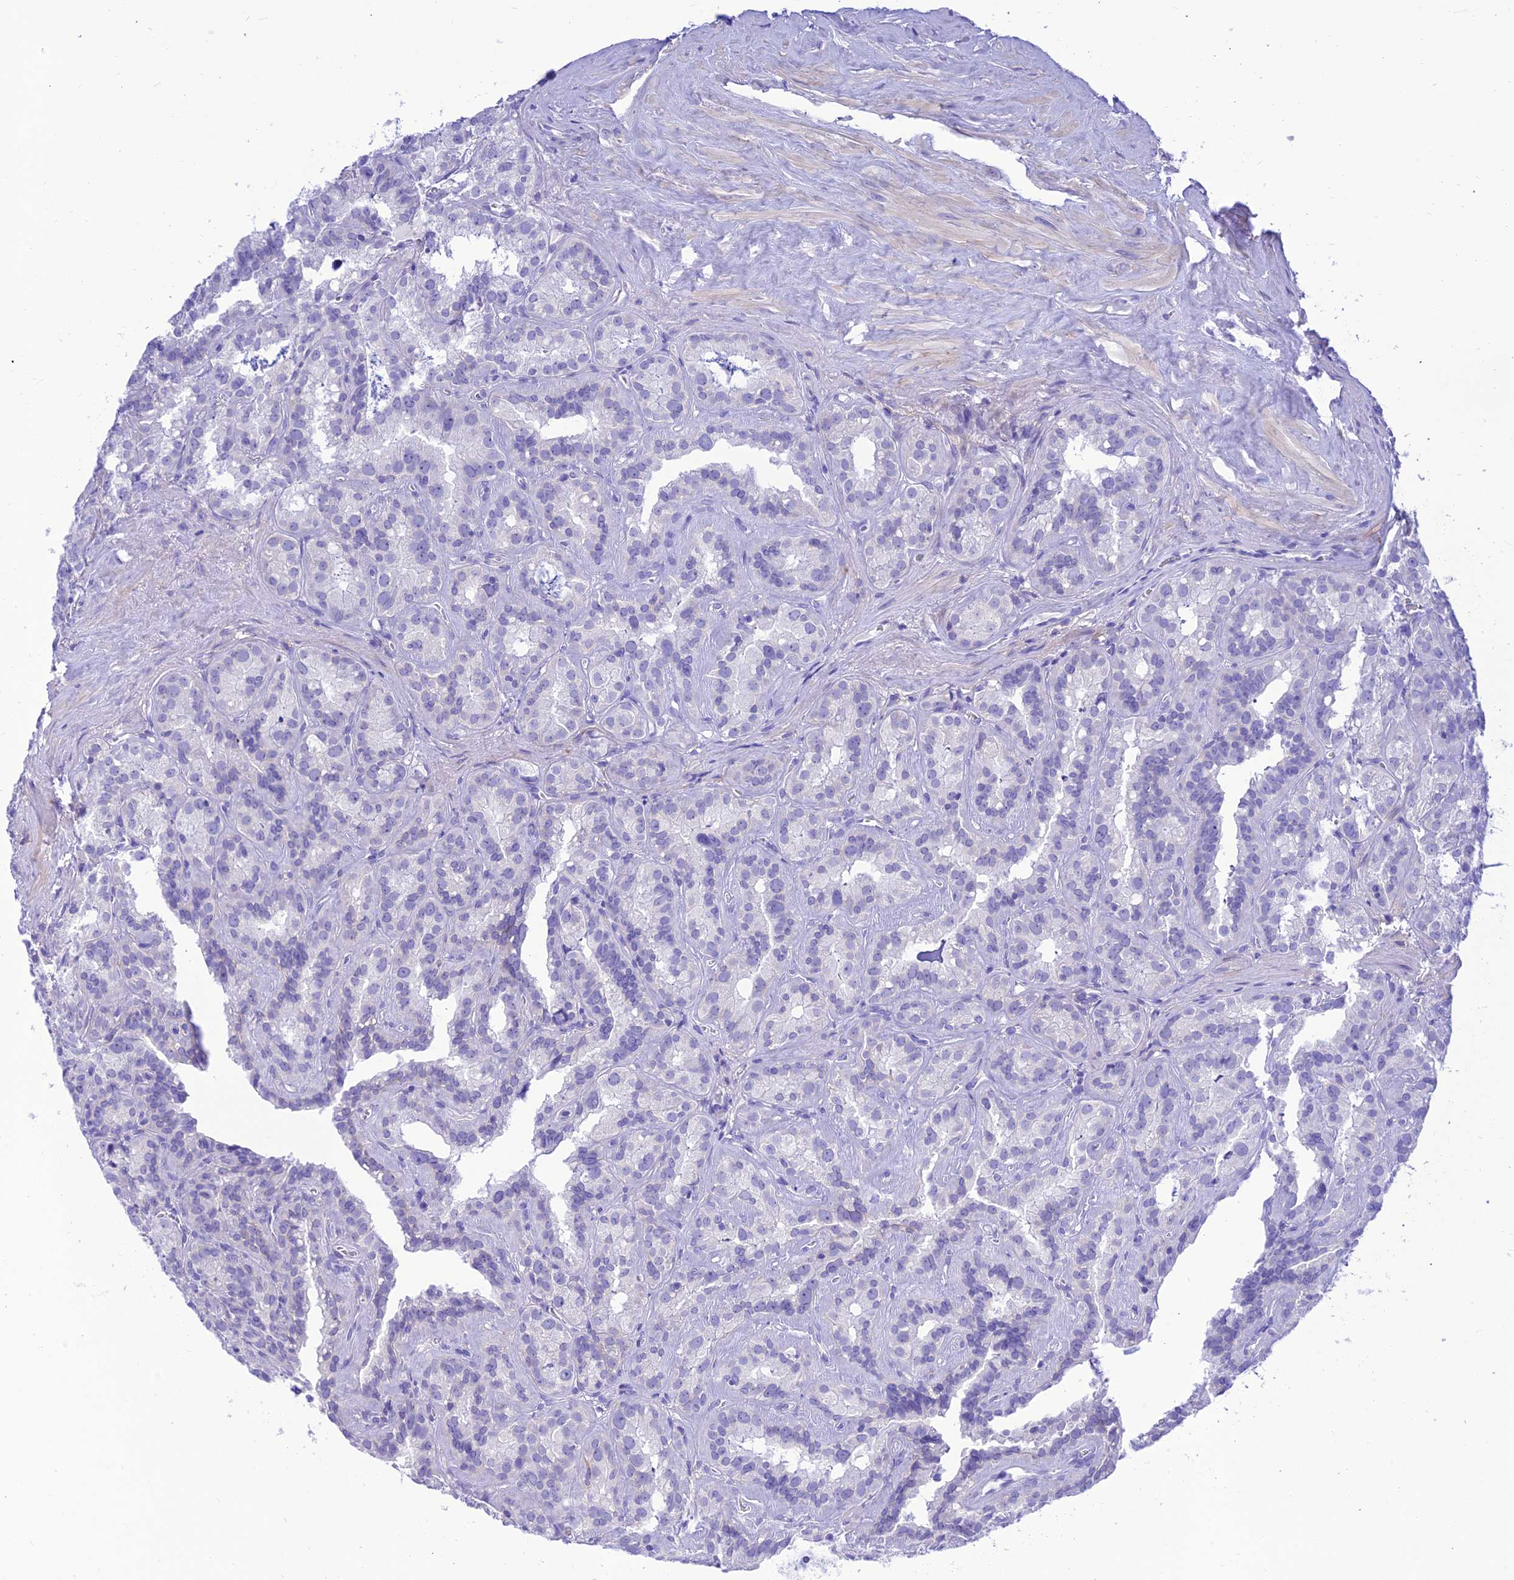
{"staining": {"intensity": "negative", "quantity": "none", "location": "none"}, "tissue": "seminal vesicle", "cell_type": "Glandular cells", "image_type": "normal", "snomed": [{"axis": "morphology", "description": "Normal tissue, NOS"}, {"axis": "topography", "description": "Prostate"}, {"axis": "topography", "description": "Seminal veicle"}], "caption": "Immunohistochemistry (IHC) photomicrograph of normal seminal vesicle stained for a protein (brown), which displays no expression in glandular cells.", "gene": "PRNP", "patient": {"sex": "male", "age": 59}}